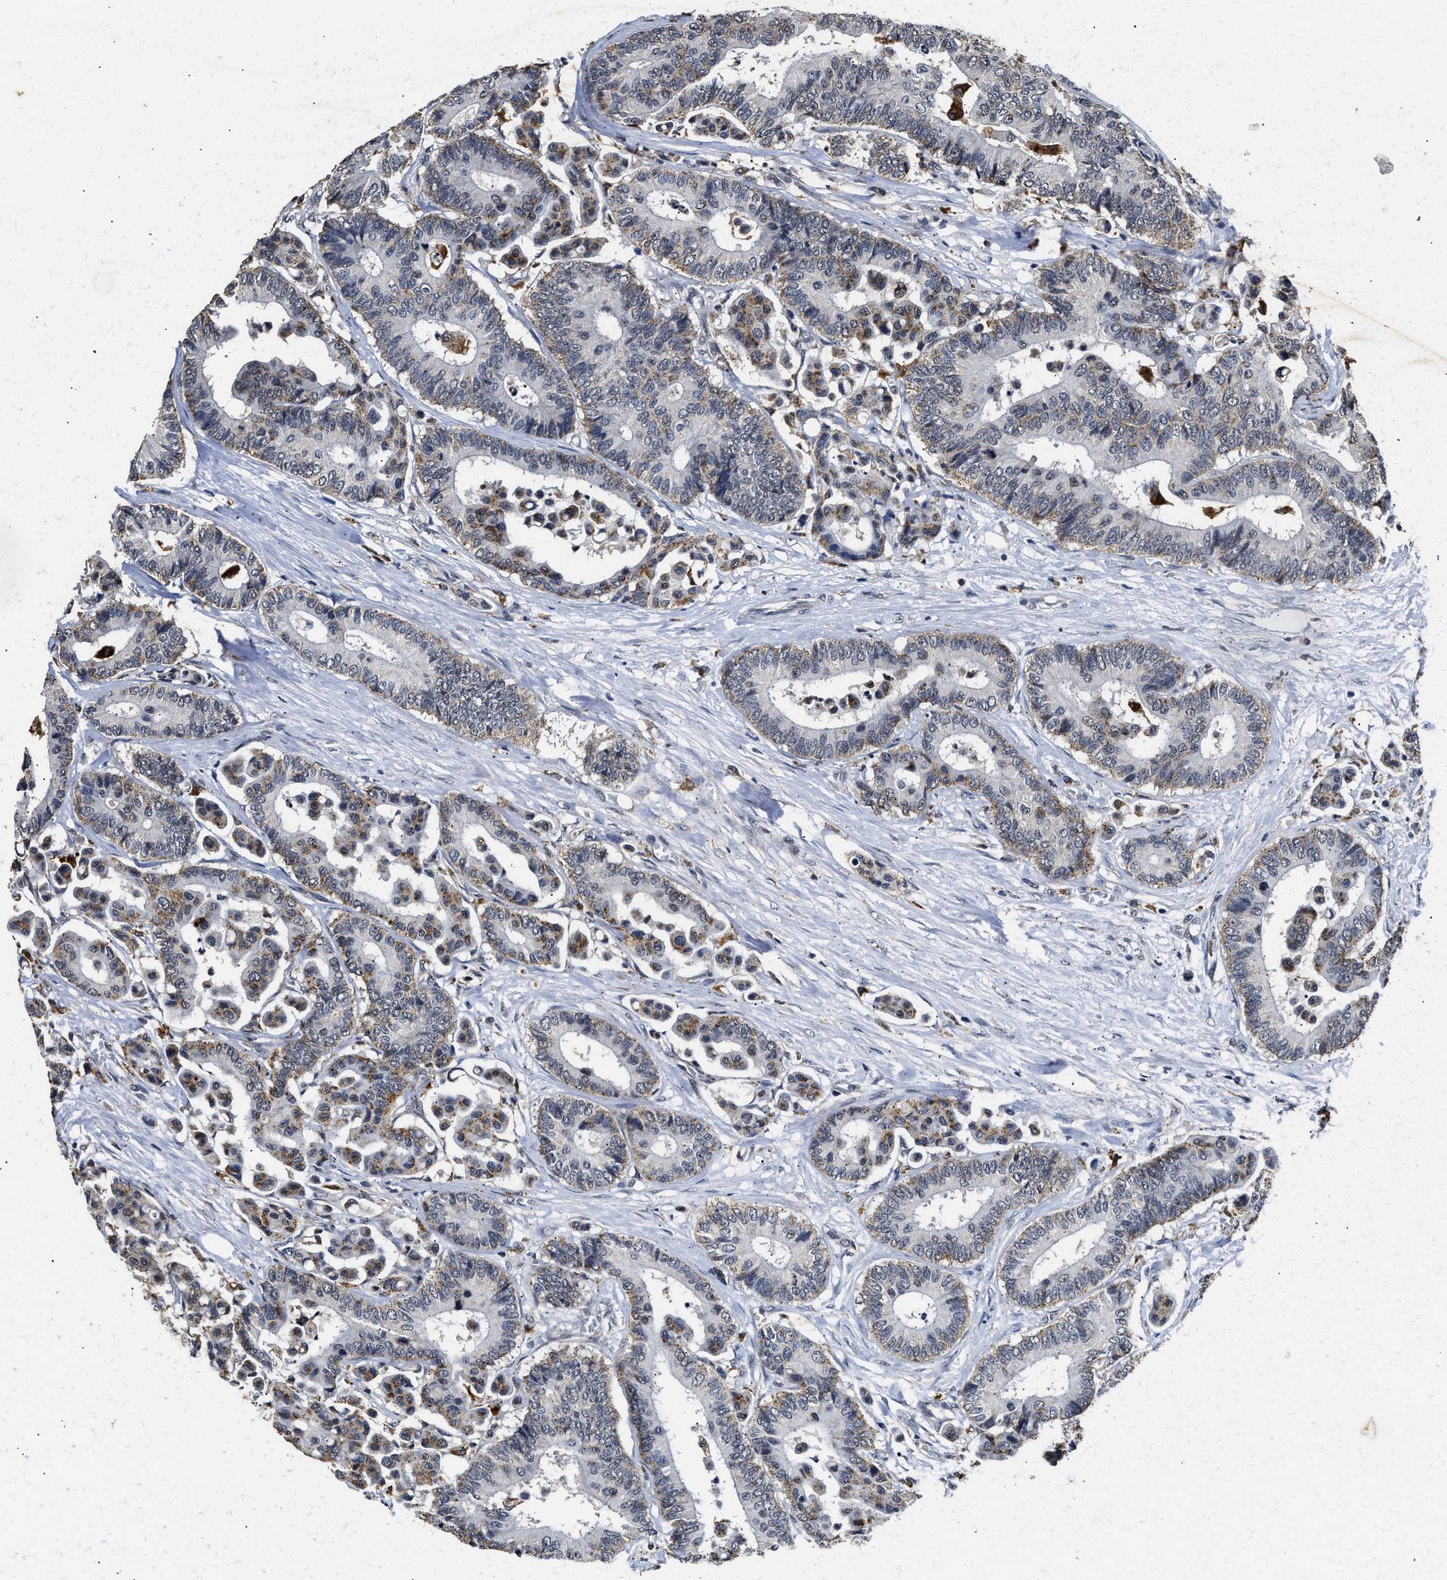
{"staining": {"intensity": "weak", "quantity": ">75%", "location": "cytoplasmic/membranous"}, "tissue": "colorectal cancer", "cell_type": "Tumor cells", "image_type": "cancer", "snomed": [{"axis": "morphology", "description": "Normal tissue, NOS"}, {"axis": "morphology", "description": "Adenocarcinoma, NOS"}, {"axis": "topography", "description": "Colon"}], "caption": "Immunohistochemical staining of colorectal cancer shows low levels of weak cytoplasmic/membranous expression in approximately >75% of tumor cells.", "gene": "ACOX1", "patient": {"sex": "male", "age": 82}}